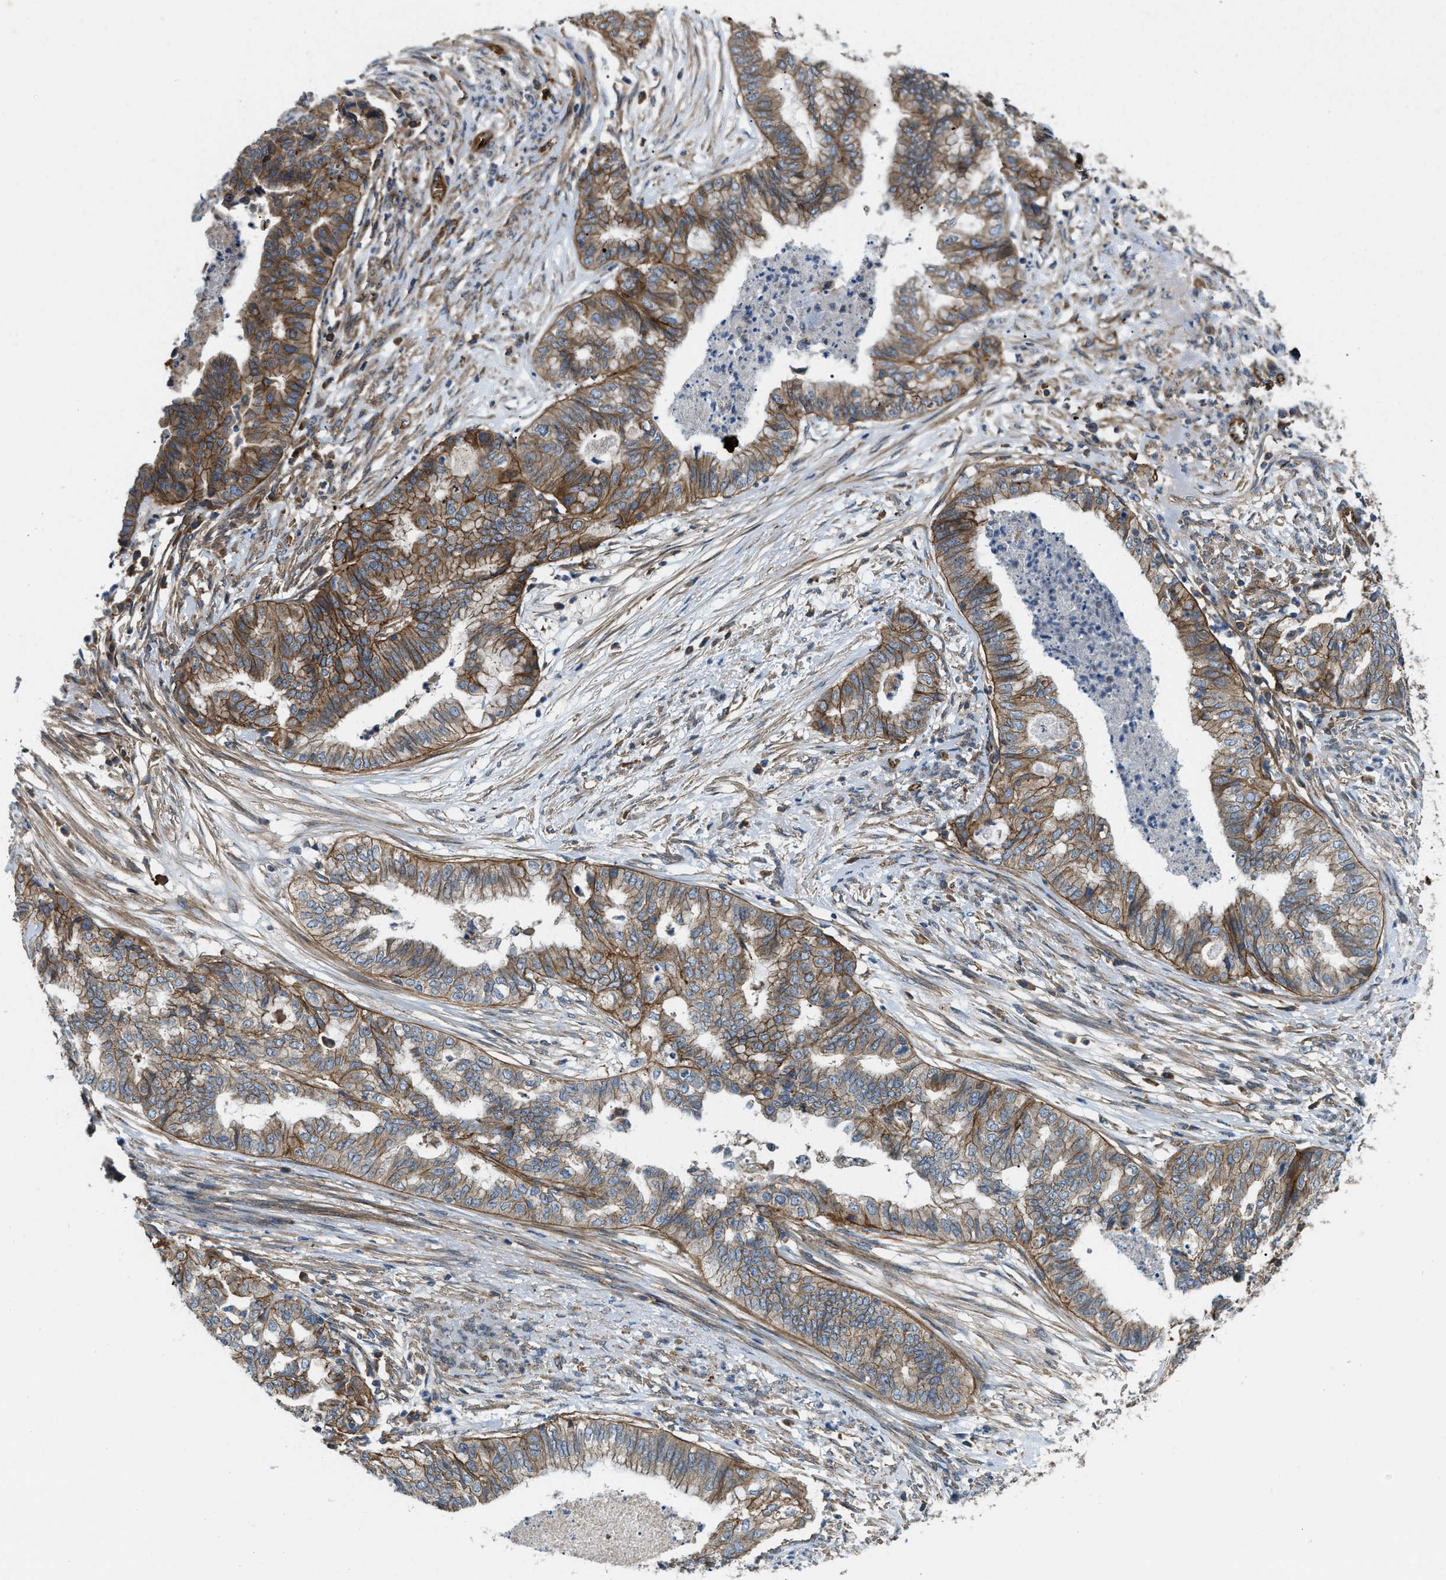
{"staining": {"intensity": "moderate", "quantity": ">75%", "location": "cytoplasmic/membranous"}, "tissue": "endometrial cancer", "cell_type": "Tumor cells", "image_type": "cancer", "snomed": [{"axis": "morphology", "description": "Adenocarcinoma, NOS"}, {"axis": "topography", "description": "Endometrium"}], "caption": "Endometrial cancer stained with immunohistochemistry reveals moderate cytoplasmic/membranous positivity in approximately >75% of tumor cells.", "gene": "ERC1", "patient": {"sex": "female", "age": 79}}